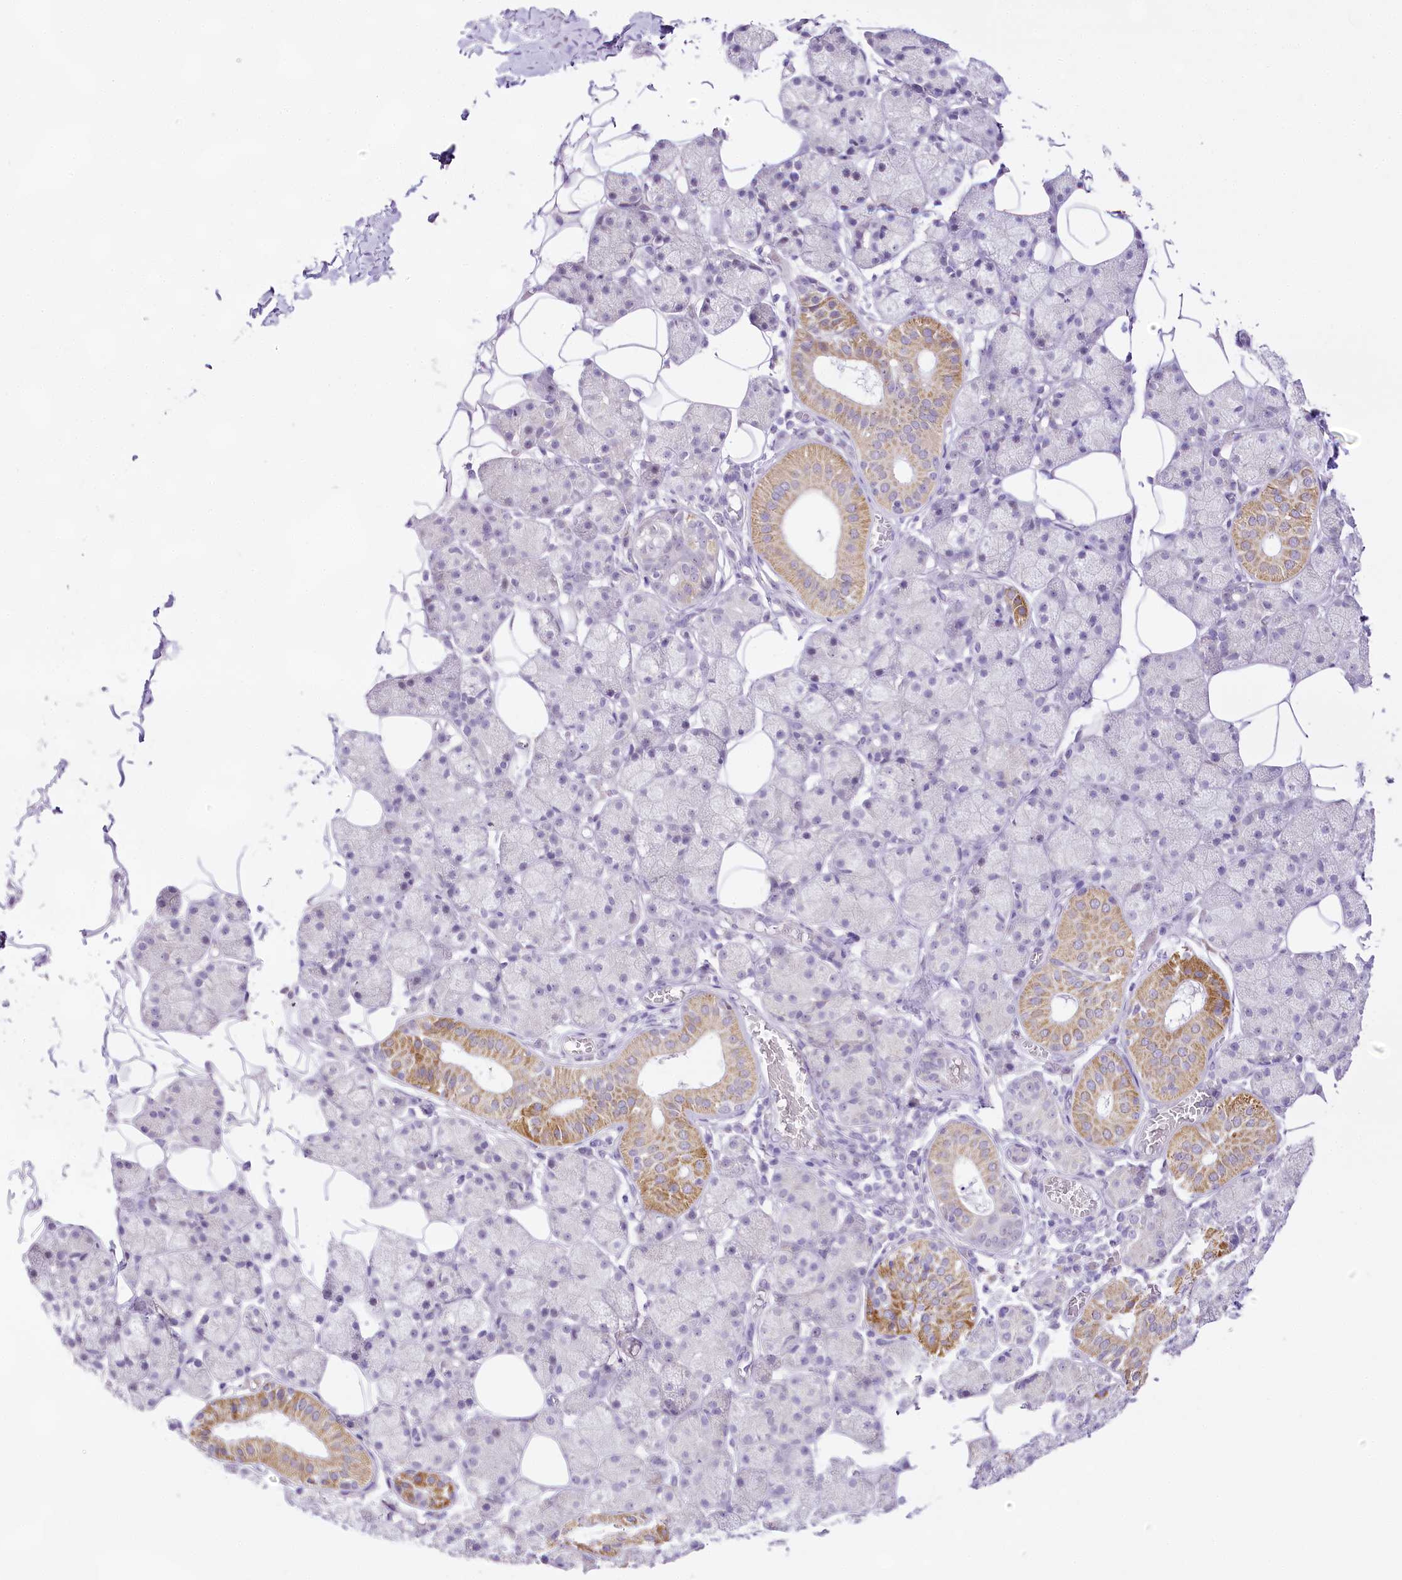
{"staining": {"intensity": "moderate", "quantity": "<25%", "location": "cytoplasmic/membranous"}, "tissue": "salivary gland", "cell_type": "Glandular cells", "image_type": "normal", "snomed": [{"axis": "morphology", "description": "Normal tissue, NOS"}, {"axis": "topography", "description": "Salivary gland"}], "caption": "High-magnification brightfield microscopy of unremarkable salivary gland stained with DAB (brown) and counterstained with hematoxylin (blue). glandular cells exhibit moderate cytoplasmic/membranous expression is appreciated in approximately<25% of cells.", "gene": "CCDC30", "patient": {"sex": "female", "age": 33}}